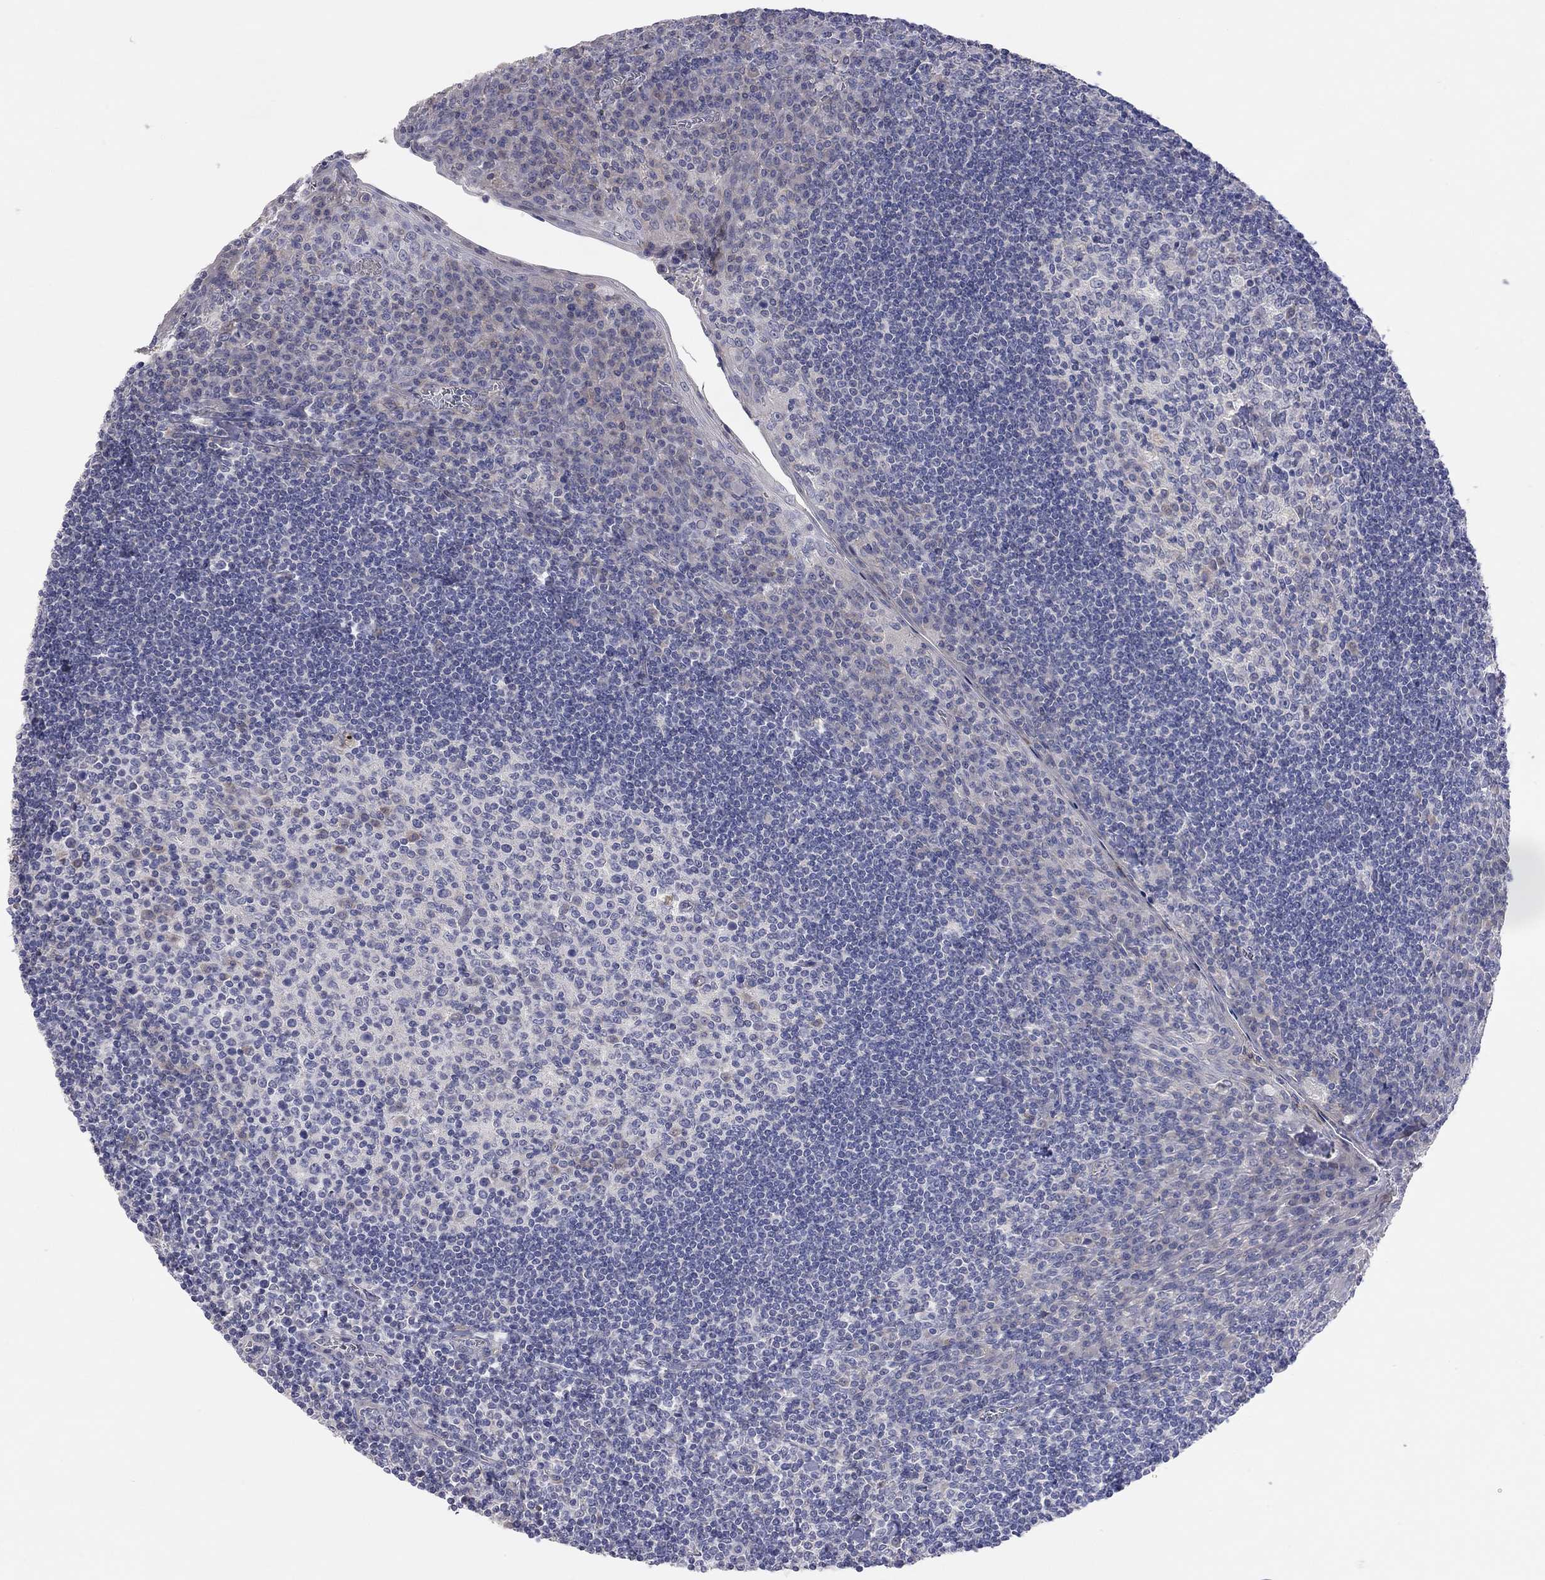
{"staining": {"intensity": "negative", "quantity": "none", "location": "none"}, "tissue": "tonsil", "cell_type": "Germinal center cells", "image_type": "normal", "snomed": [{"axis": "morphology", "description": "Normal tissue, NOS"}, {"axis": "topography", "description": "Tonsil"}], "caption": "IHC of benign tonsil displays no staining in germinal center cells.", "gene": "KCNB1", "patient": {"sex": "female", "age": 12}}